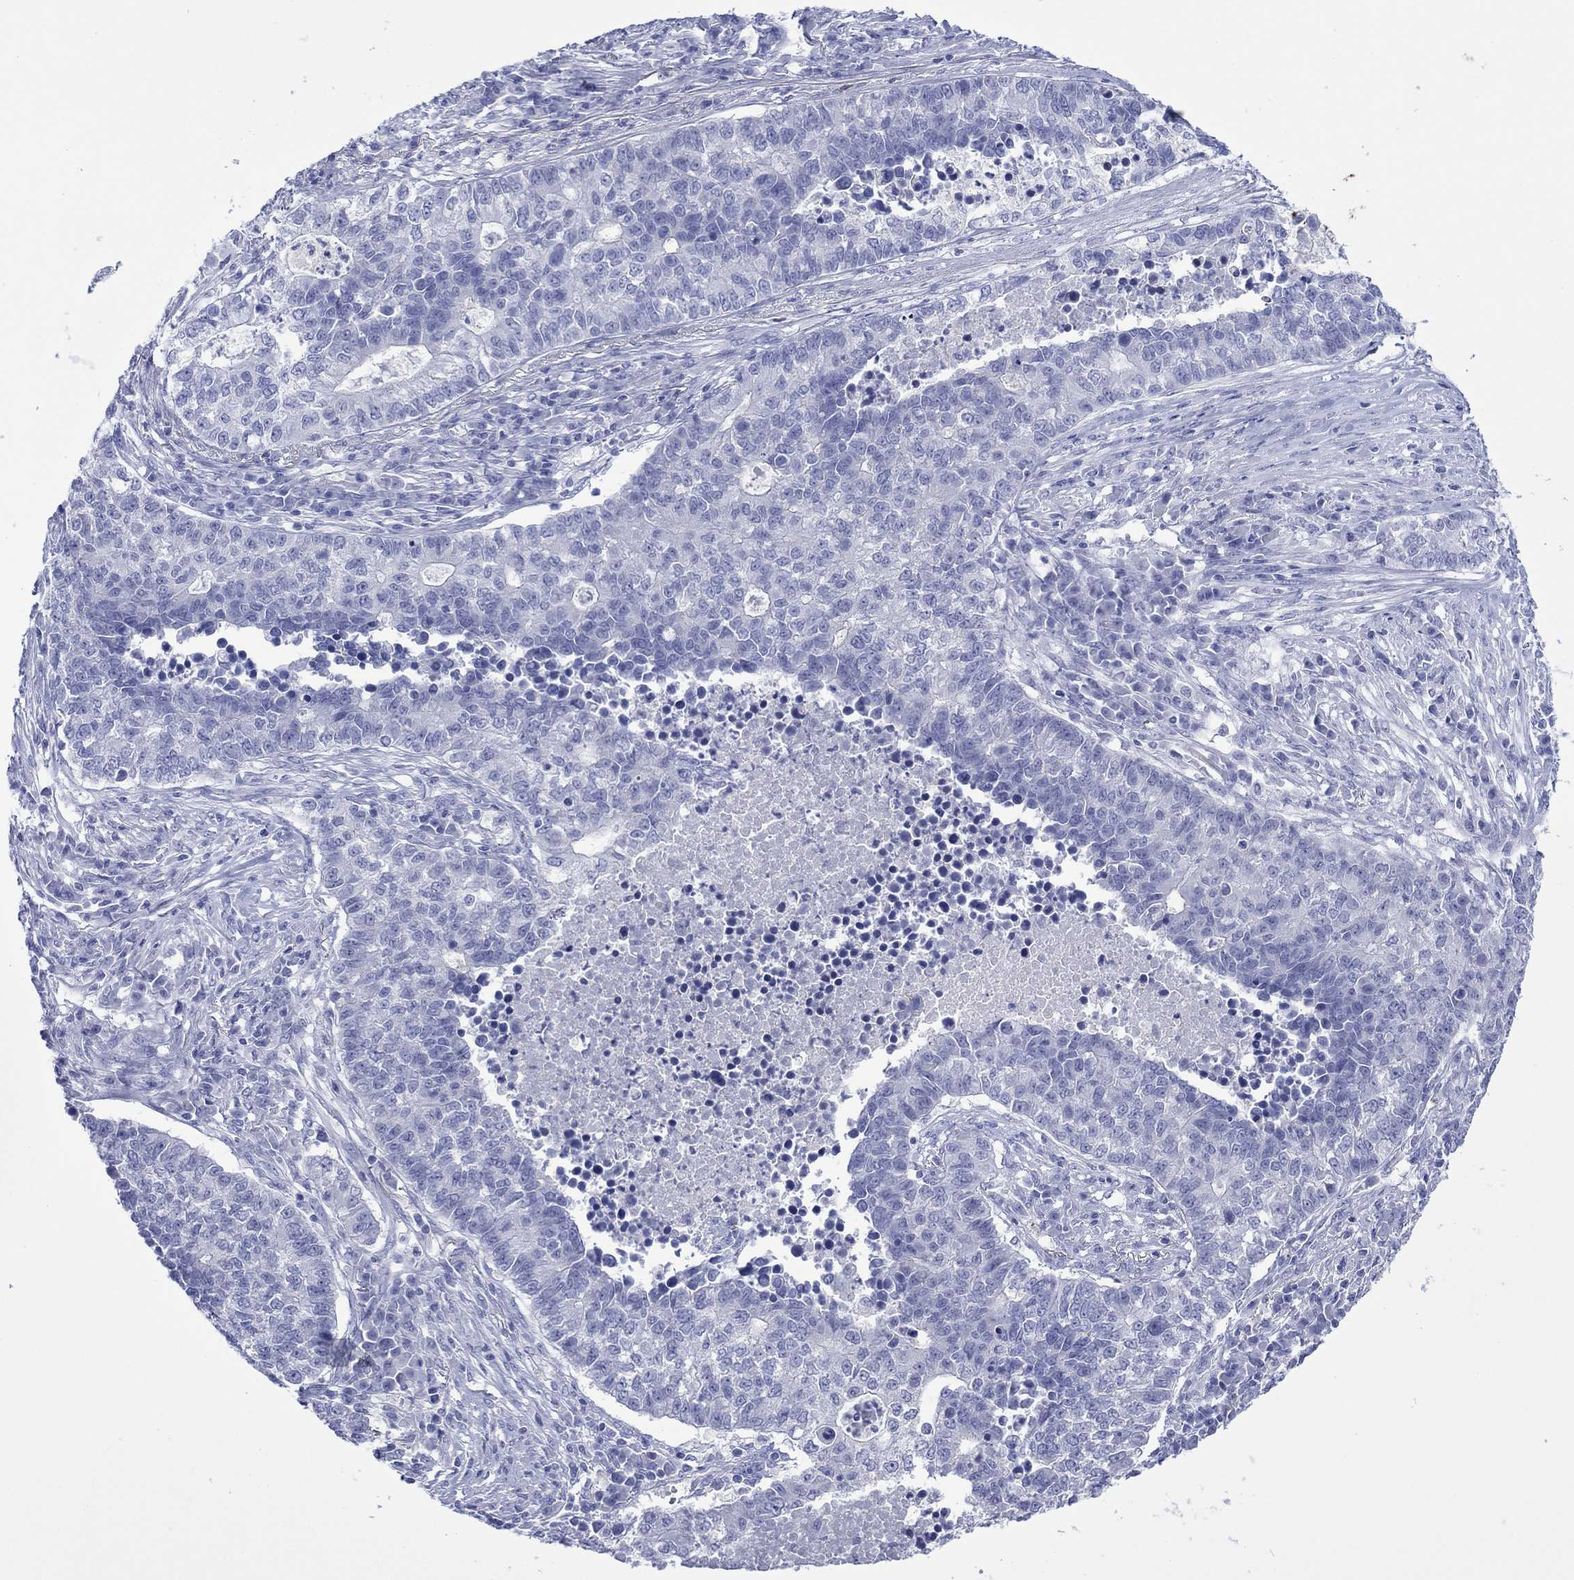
{"staining": {"intensity": "negative", "quantity": "none", "location": "none"}, "tissue": "lung cancer", "cell_type": "Tumor cells", "image_type": "cancer", "snomed": [{"axis": "morphology", "description": "Adenocarcinoma, NOS"}, {"axis": "topography", "description": "Lung"}], "caption": "A high-resolution image shows immunohistochemistry (IHC) staining of lung adenocarcinoma, which reveals no significant staining in tumor cells.", "gene": "MLANA", "patient": {"sex": "male", "age": 57}}